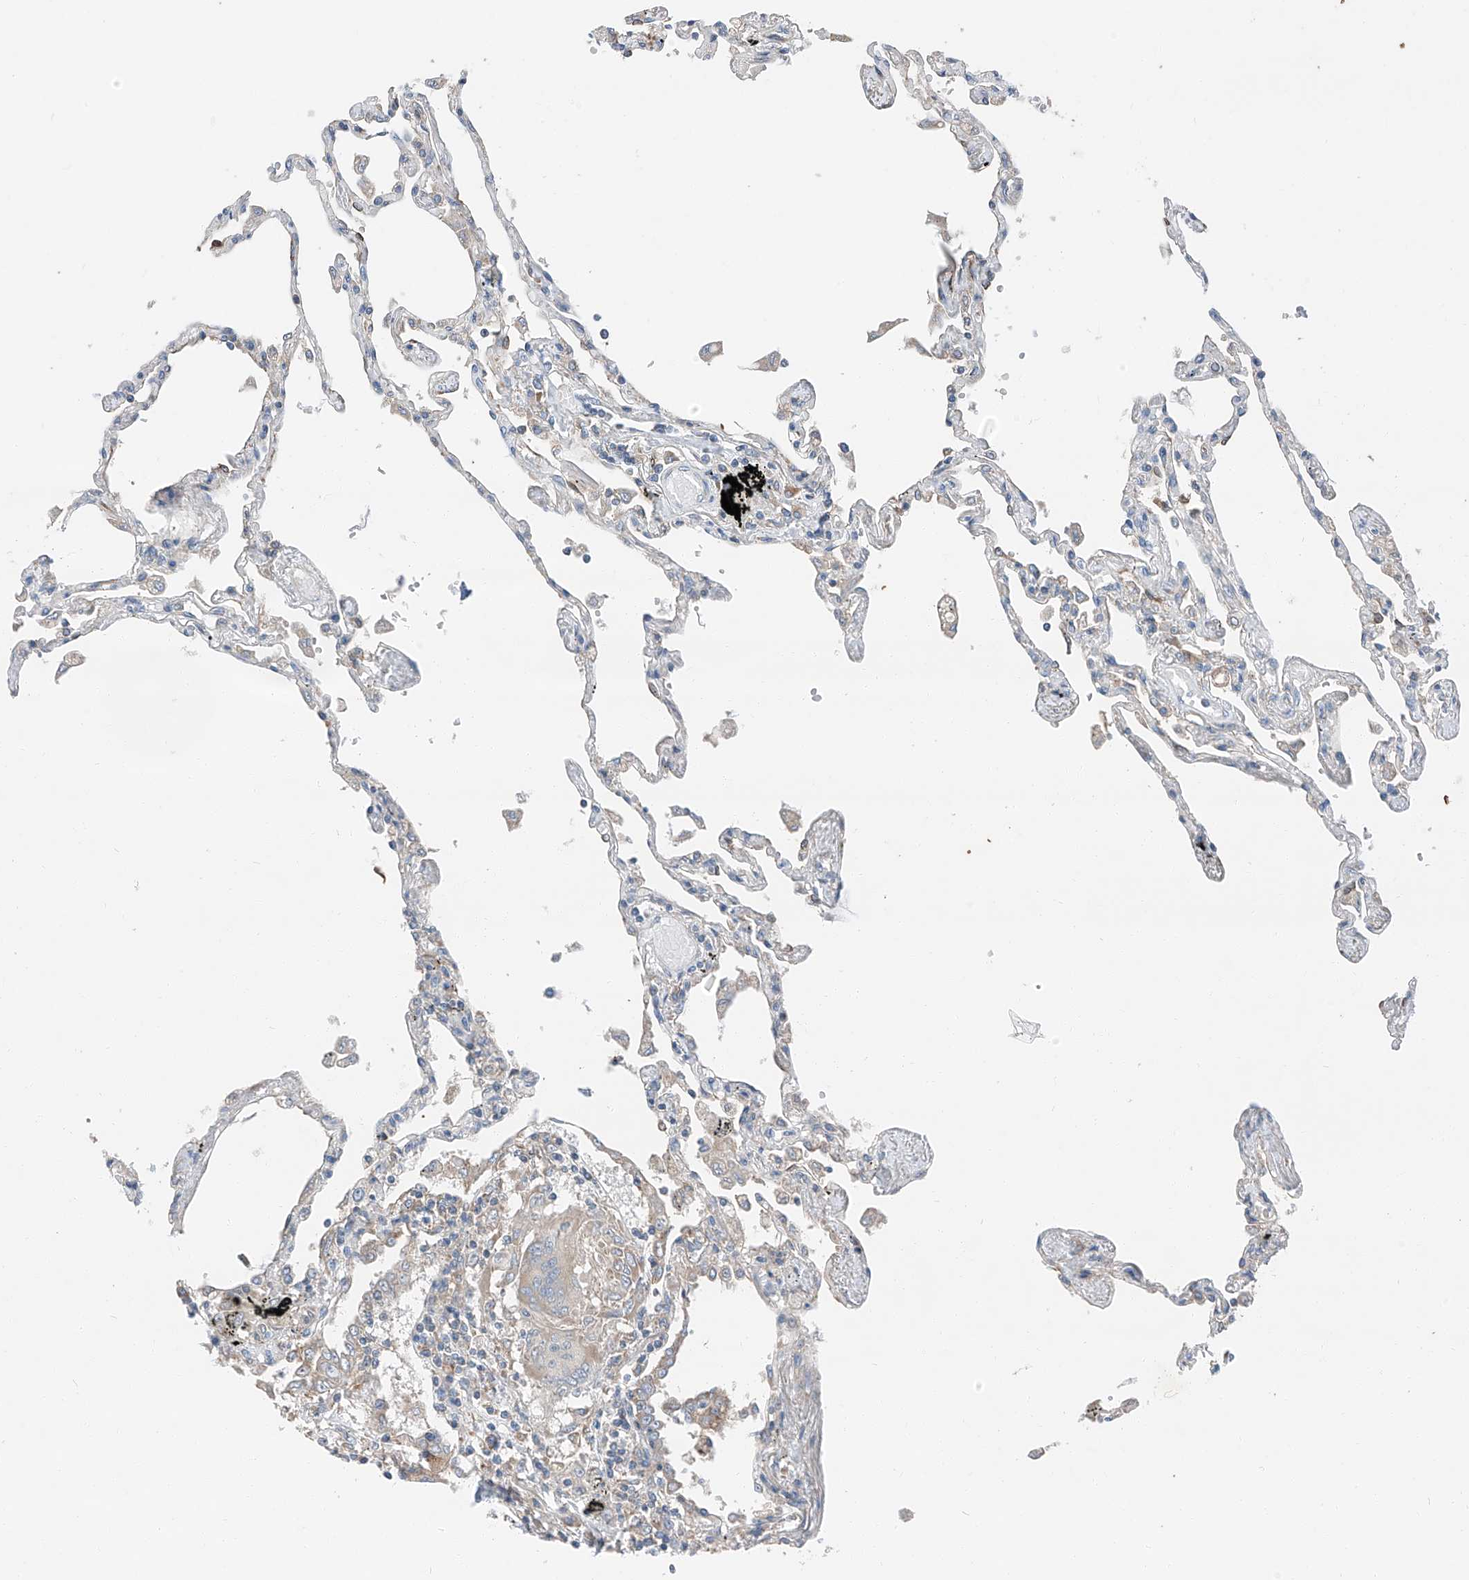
{"staining": {"intensity": "moderate", "quantity": "<25%", "location": "cytoplasmic/membranous"}, "tissue": "lung", "cell_type": "Alveolar cells", "image_type": "normal", "snomed": [{"axis": "morphology", "description": "Normal tissue, NOS"}, {"axis": "topography", "description": "Lung"}], "caption": "This is a histology image of immunohistochemistry staining of benign lung, which shows moderate positivity in the cytoplasmic/membranous of alveolar cells.", "gene": "ZC3H15", "patient": {"sex": "female", "age": 67}}